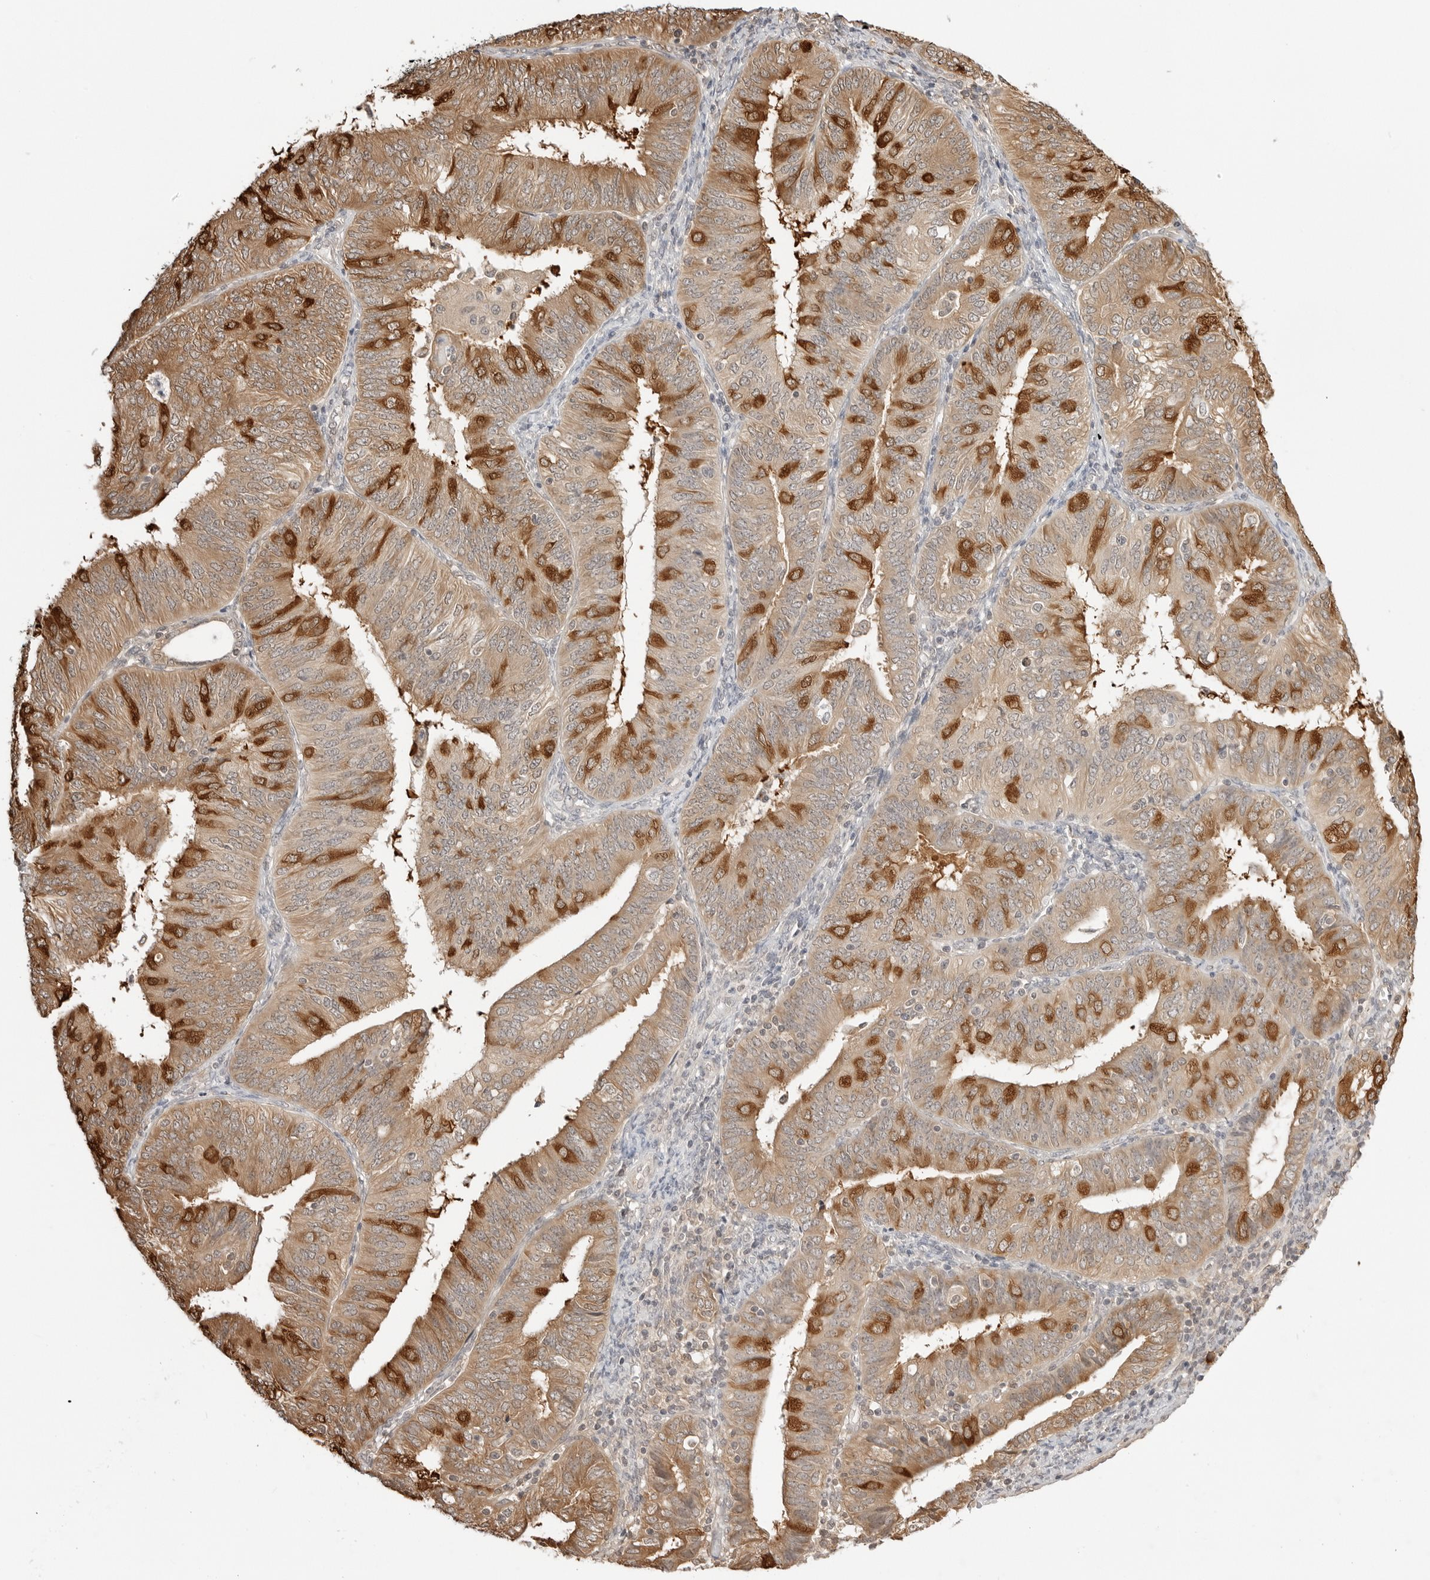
{"staining": {"intensity": "strong", "quantity": "25%-75%", "location": "cytoplasmic/membranous"}, "tissue": "endometrial cancer", "cell_type": "Tumor cells", "image_type": "cancer", "snomed": [{"axis": "morphology", "description": "Adenocarcinoma, NOS"}, {"axis": "topography", "description": "Endometrium"}], "caption": "Human adenocarcinoma (endometrial) stained for a protein (brown) reveals strong cytoplasmic/membranous positive positivity in approximately 25%-75% of tumor cells.", "gene": "NUDC", "patient": {"sex": "female", "age": 58}}